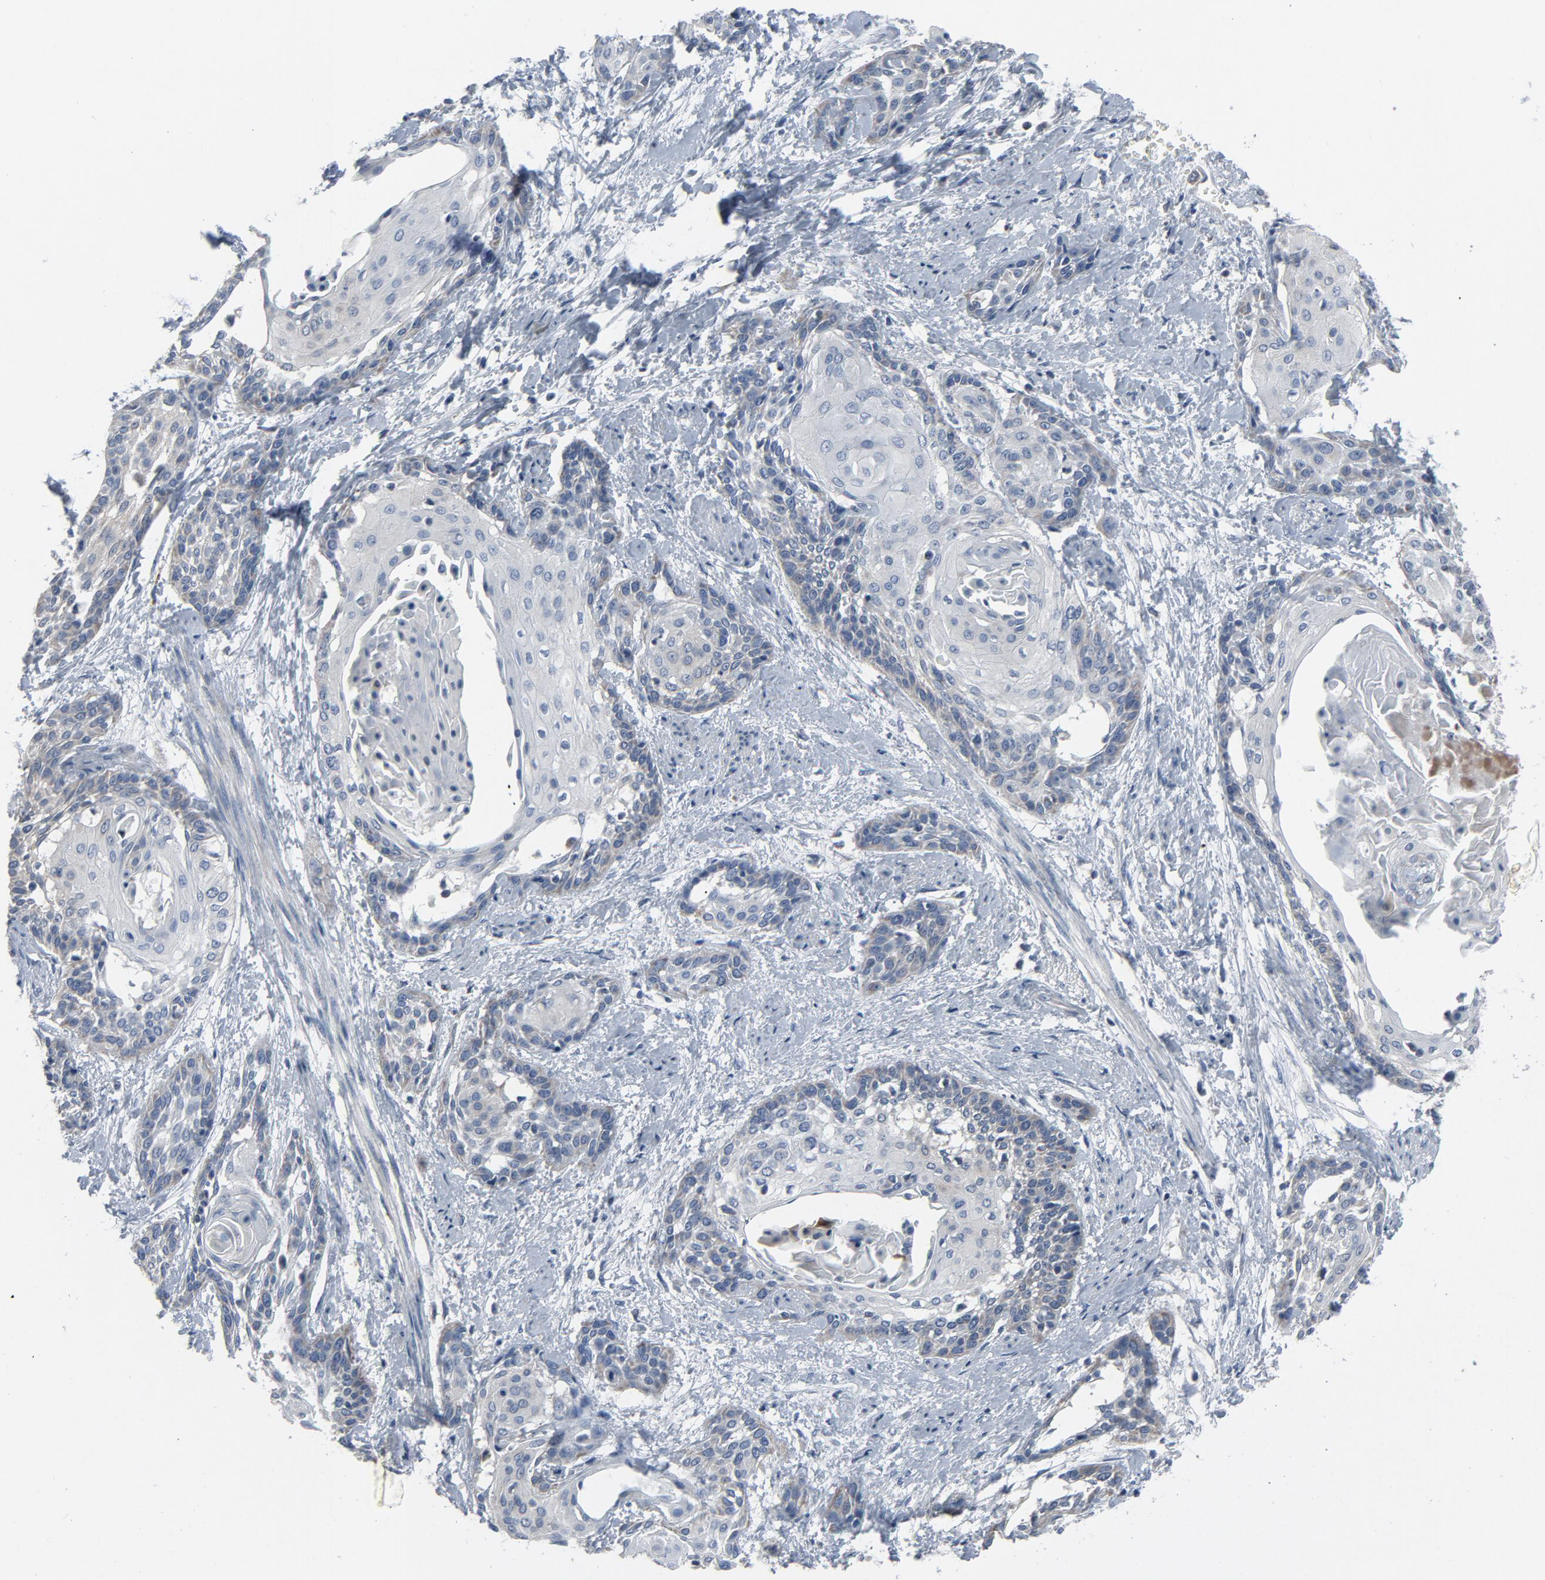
{"staining": {"intensity": "negative", "quantity": "none", "location": "none"}, "tissue": "cervical cancer", "cell_type": "Tumor cells", "image_type": "cancer", "snomed": [{"axis": "morphology", "description": "Squamous cell carcinoma, NOS"}, {"axis": "topography", "description": "Cervix"}], "caption": "Immunohistochemistry (IHC) of human cervical cancer exhibits no staining in tumor cells. (Stains: DAB (3,3'-diaminobenzidine) immunohistochemistry (IHC) with hematoxylin counter stain, Microscopy: brightfield microscopy at high magnification).", "gene": "GPX2", "patient": {"sex": "female", "age": 57}}